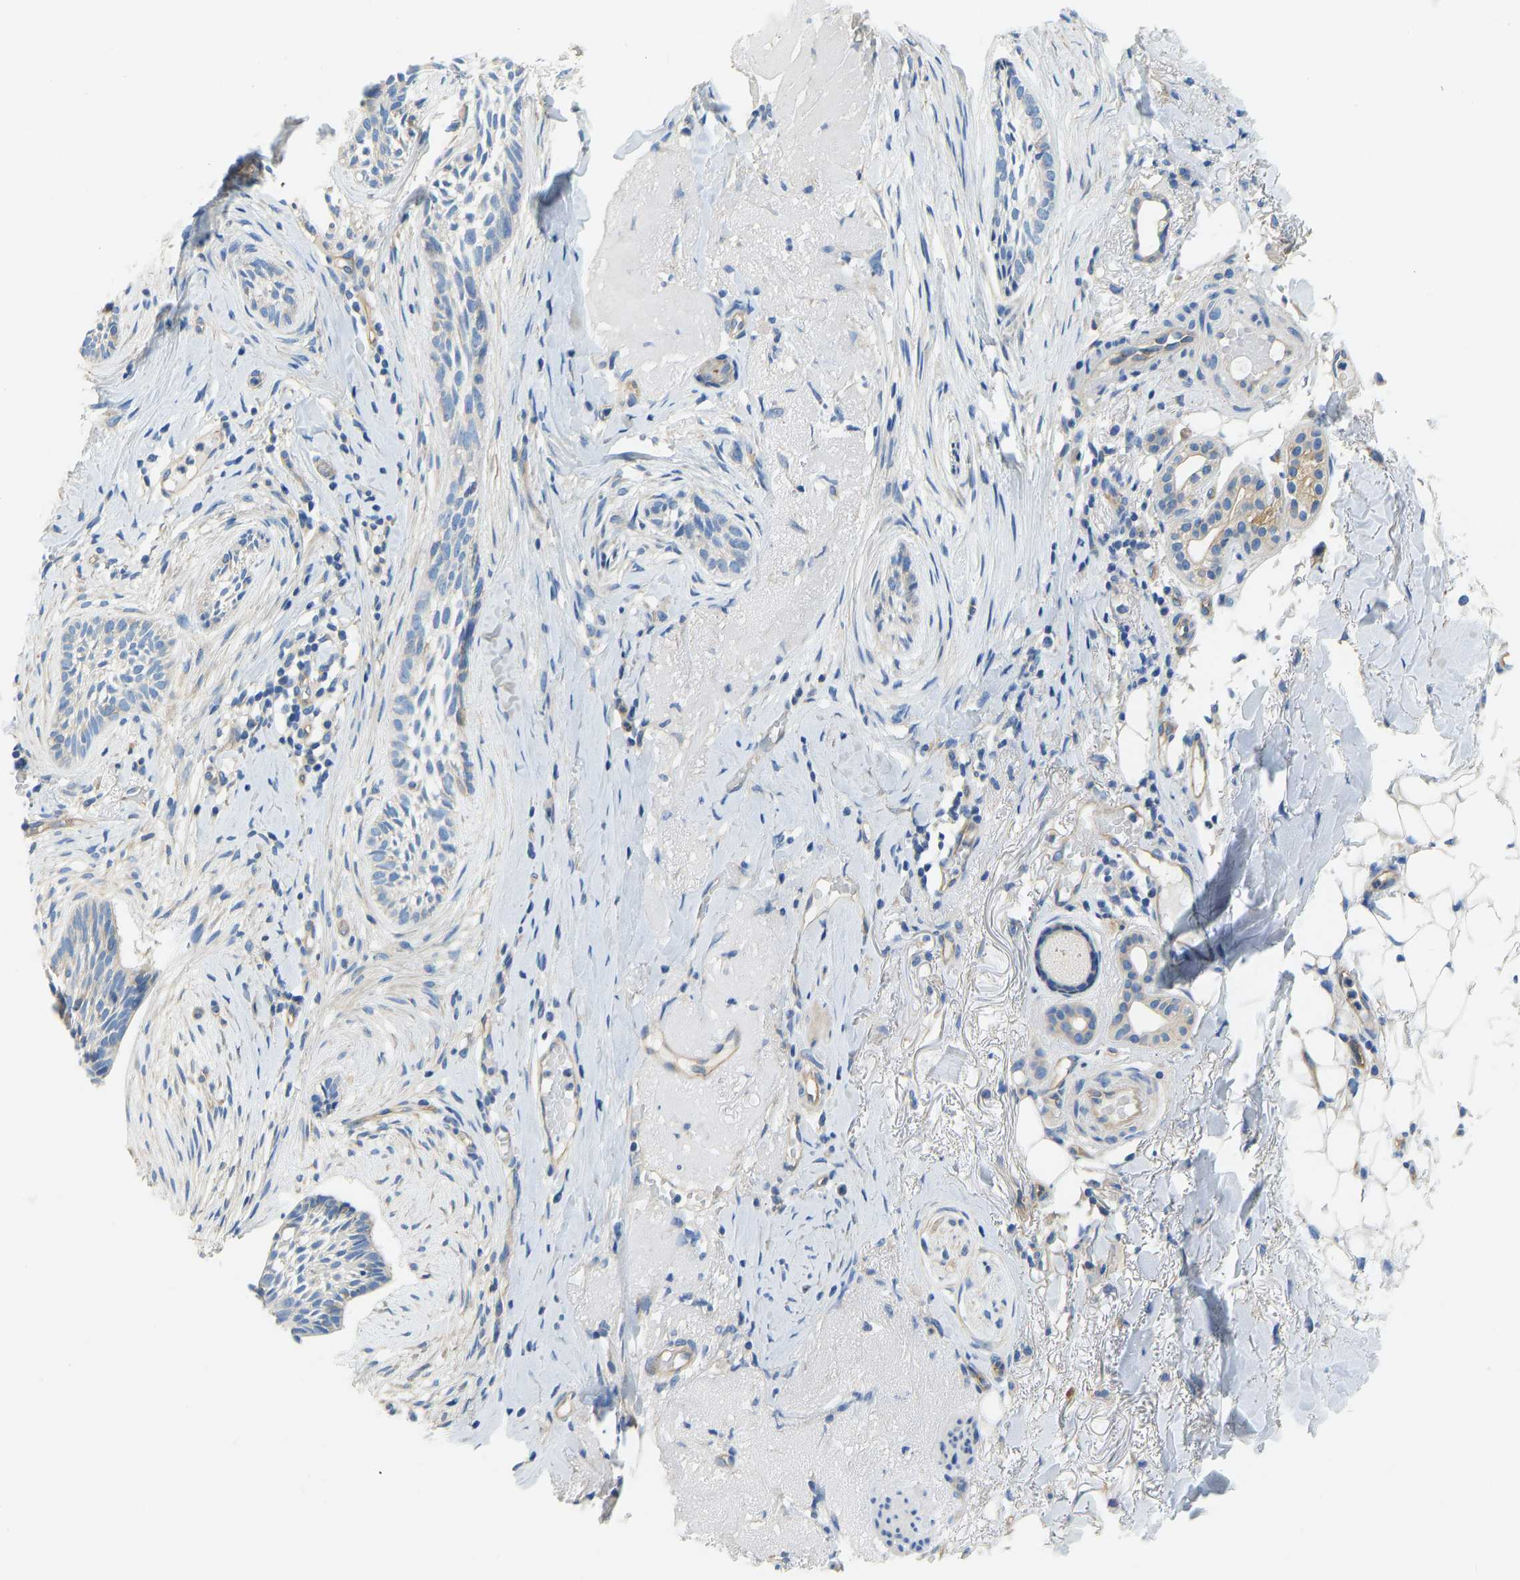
{"staining": {"intensity": "negative", "quantity": "none", "location": "none"}, "tissue": "skin cancer", "cell_type": "Tumor cells", "image_type": "cancer", "snomed": [{"axis": "morphology", "description": "Basal cell carcinoma"}, {"axis": "topography", "description": "Skin"}], "caption": "A histopathology image of human skin cancer (basal cell carcinoma) is negative for staining in tumor cells. (Stains: DAB immunohistochemistry with hematoxylin counter stain, Microscopy: brightfield microscopy at high magnification).", "gene": "CHAD", "patient": {"sex": "female", "age": 88}}